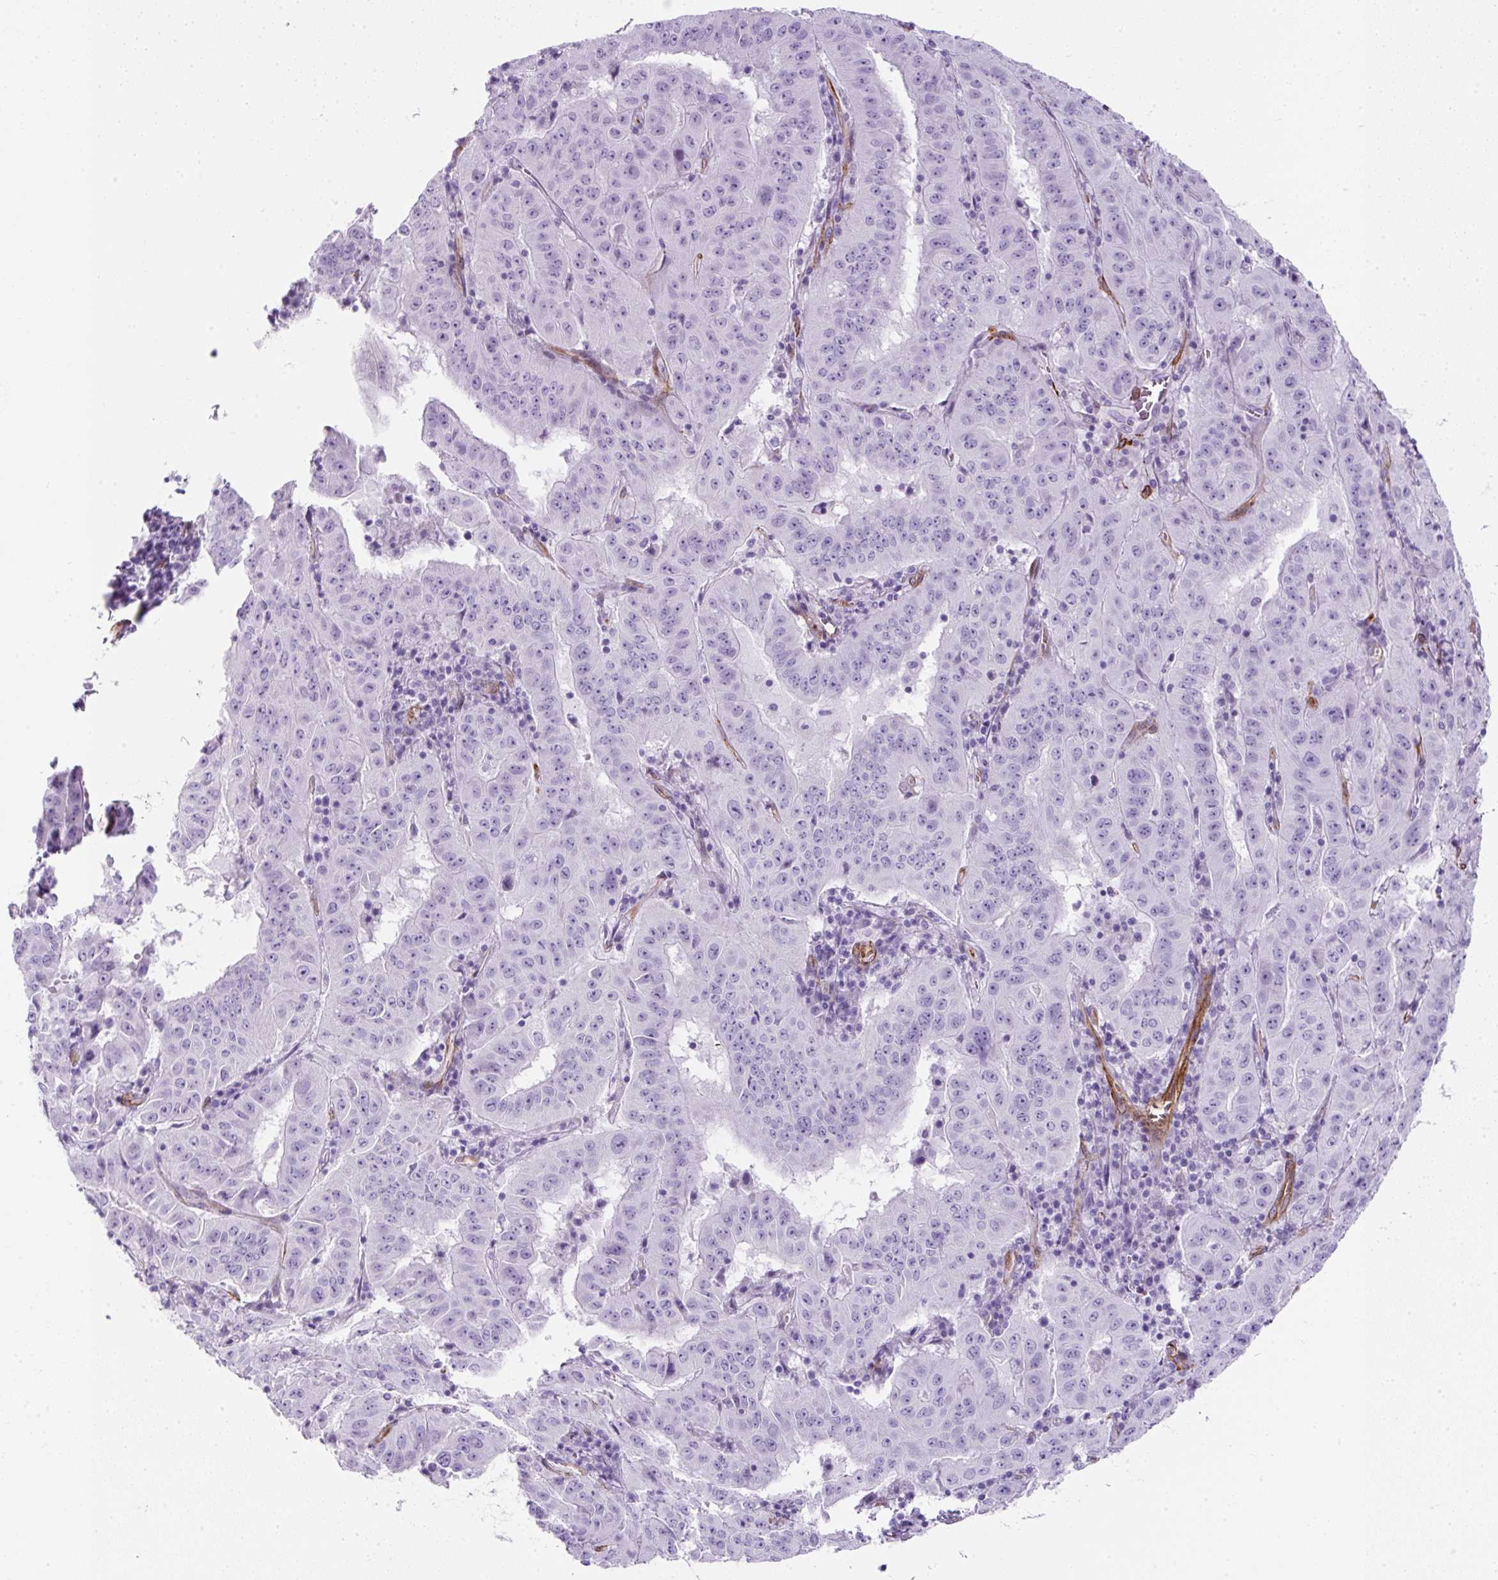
{"staining": {"intensity": "negative", "quantity": "none", "location": "none"}, "tissue": "pancreatic cancer", "cell_type": "Tumor cells", "image_type": "cancer", "snomed": [{"axis": "morphology", "description": "Adenocarcinoma, NOS"}, {"axis": "topography", "description": "Pancreas"}], "caption": "Tumor cells are negative for protein expression in human pancreatic cancer. Brightfield microscopy of immunohistochemistry stained with DAB (3,3'-diaminobenzidine) (brown) and hematoxylin (blue), captured at high magnification.", "gene": "CAVIN3", "patient": {"sex": "male", "age": 63}}